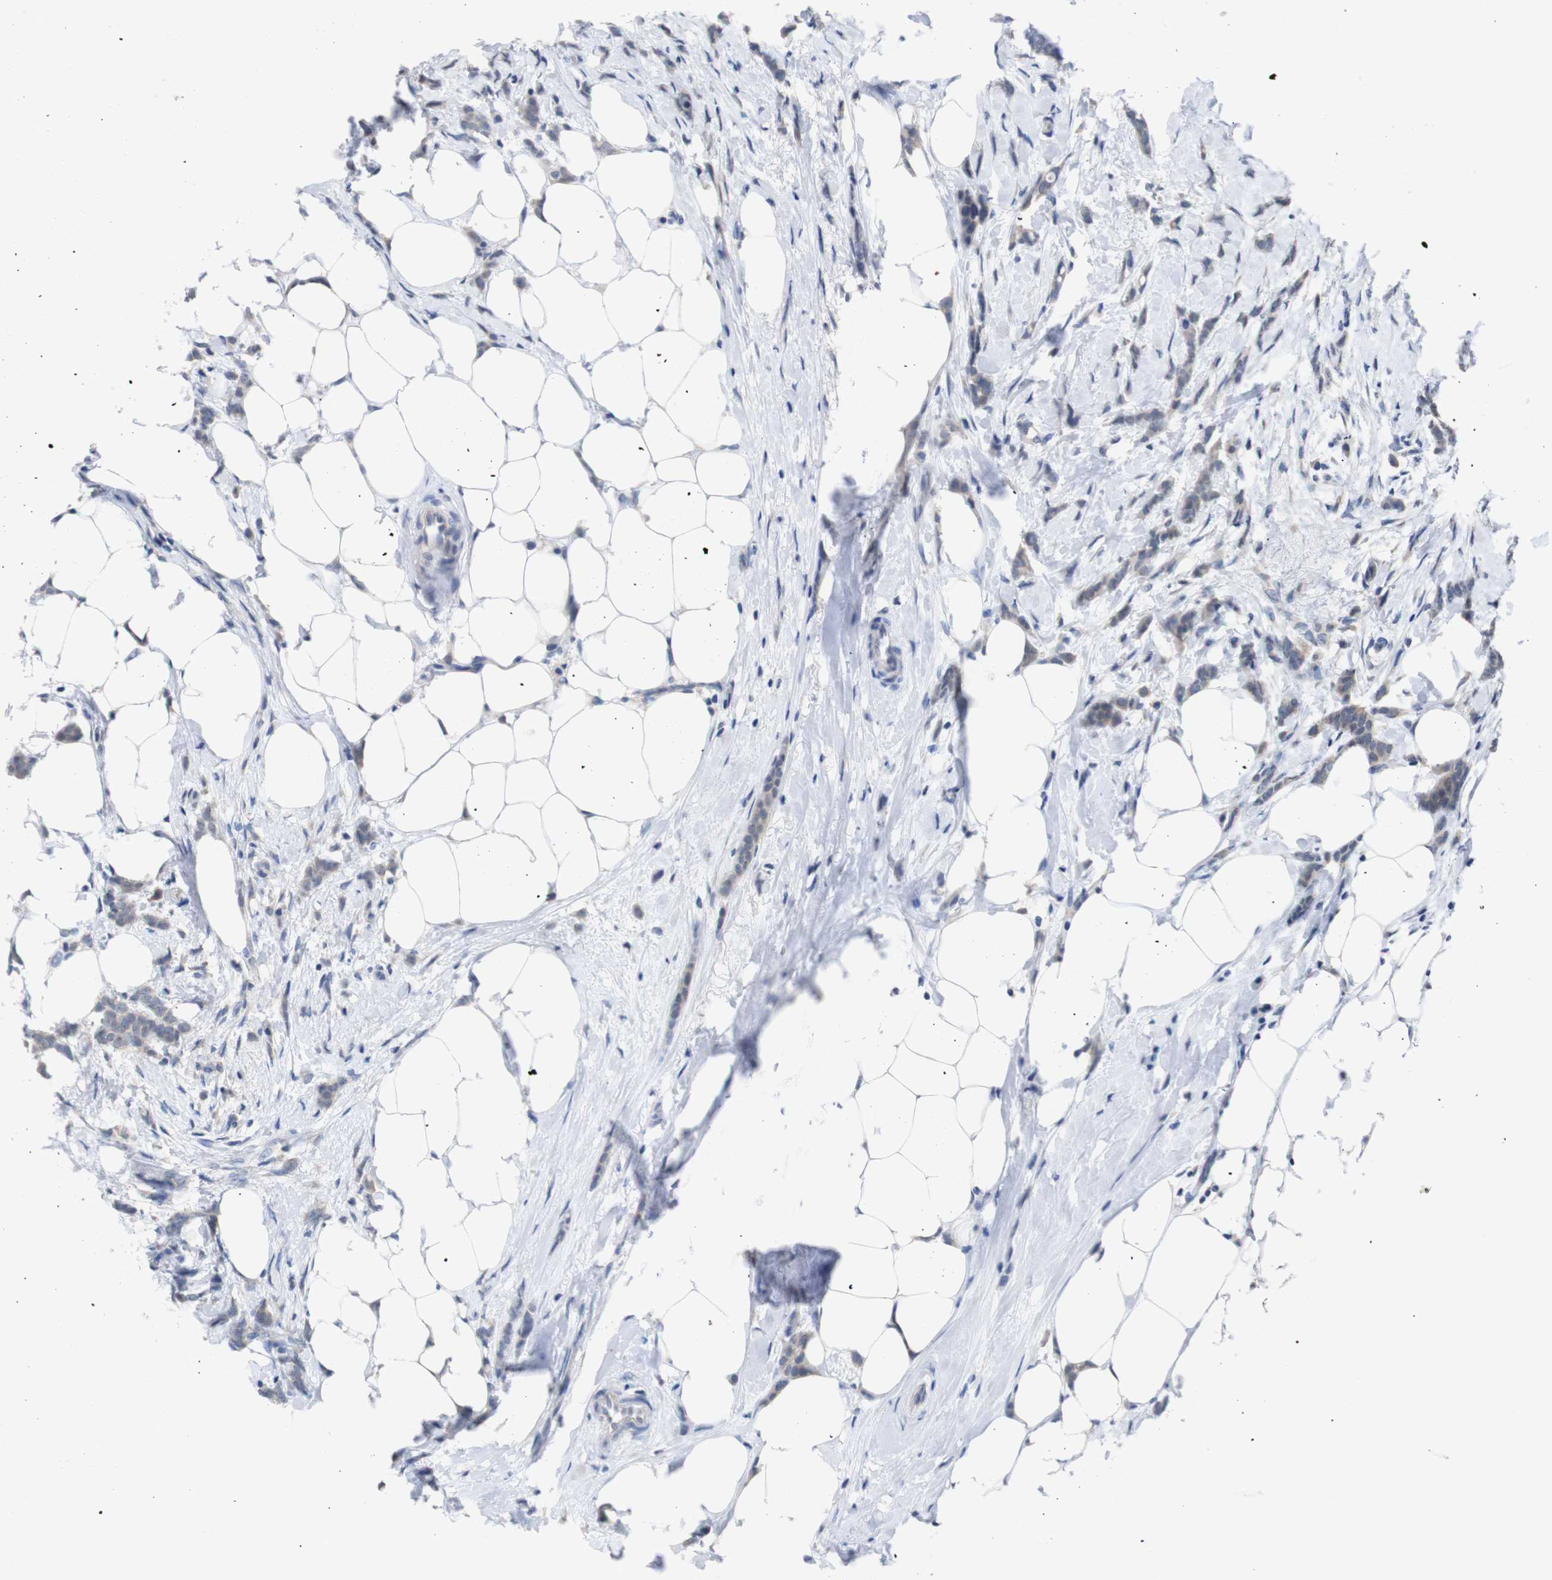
{"staining": {"intensity": "weak", "quantity": "<25%", "location": "cytoplasmic/membranous"}, "tissue": "breast cancer", "cell_type": "Tumor cells", "image_type": "cancer", "snomed": [{"axis": "morphology", "description": "Lobular carcinoma, in situ"}, {"axis": "morphology", "description": "Lobular carcinoma"}, {"axis": "topography", "description": "Breast"}], "caption": "There is no significant expression in tumor cells of breast cancer. (IHC, brightfield microscopy, high magnification).", "gene": "HNF1A", "patient": {"sex": "female", "age": 41}}